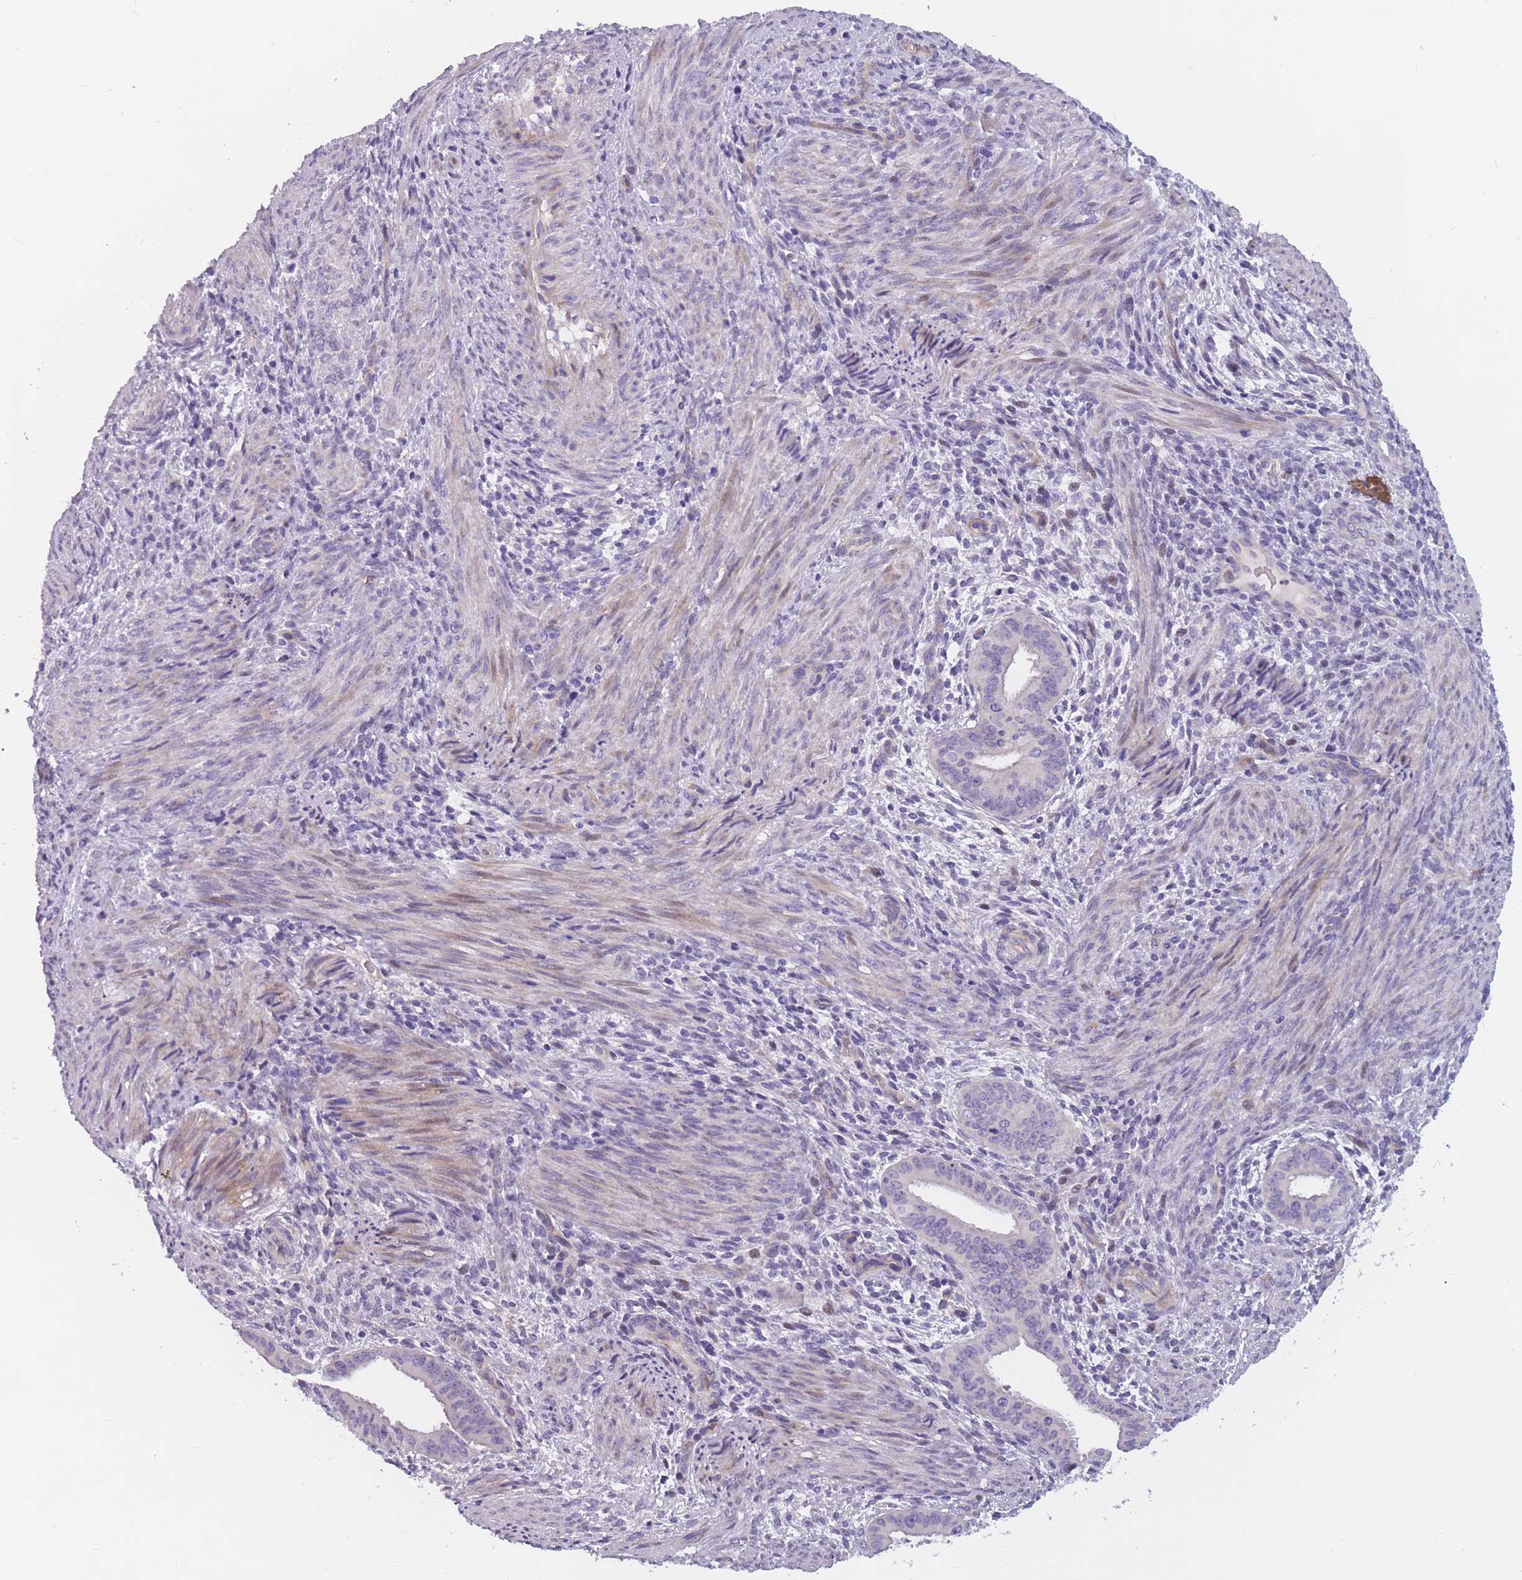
{"staining": {"intensity": "negative", "quantity": "none", "location": "none"}, "tissue": "endometrium", "cell_type": "Cells in endometrial stroma", "image_type": "normal", "snomed": [{"axis": "morphology", "description": "Normal tissue, NOS"}, {"axis": "topography", "description": "Endometrium"}], "caption": "A high-resolution image shows IHC staining of unremarkable endometrium, which exhibits no significant staining in cells in endometrial stroma.", "gene": "FAM83F", "patient": {"sex": "female", "age": 36}}